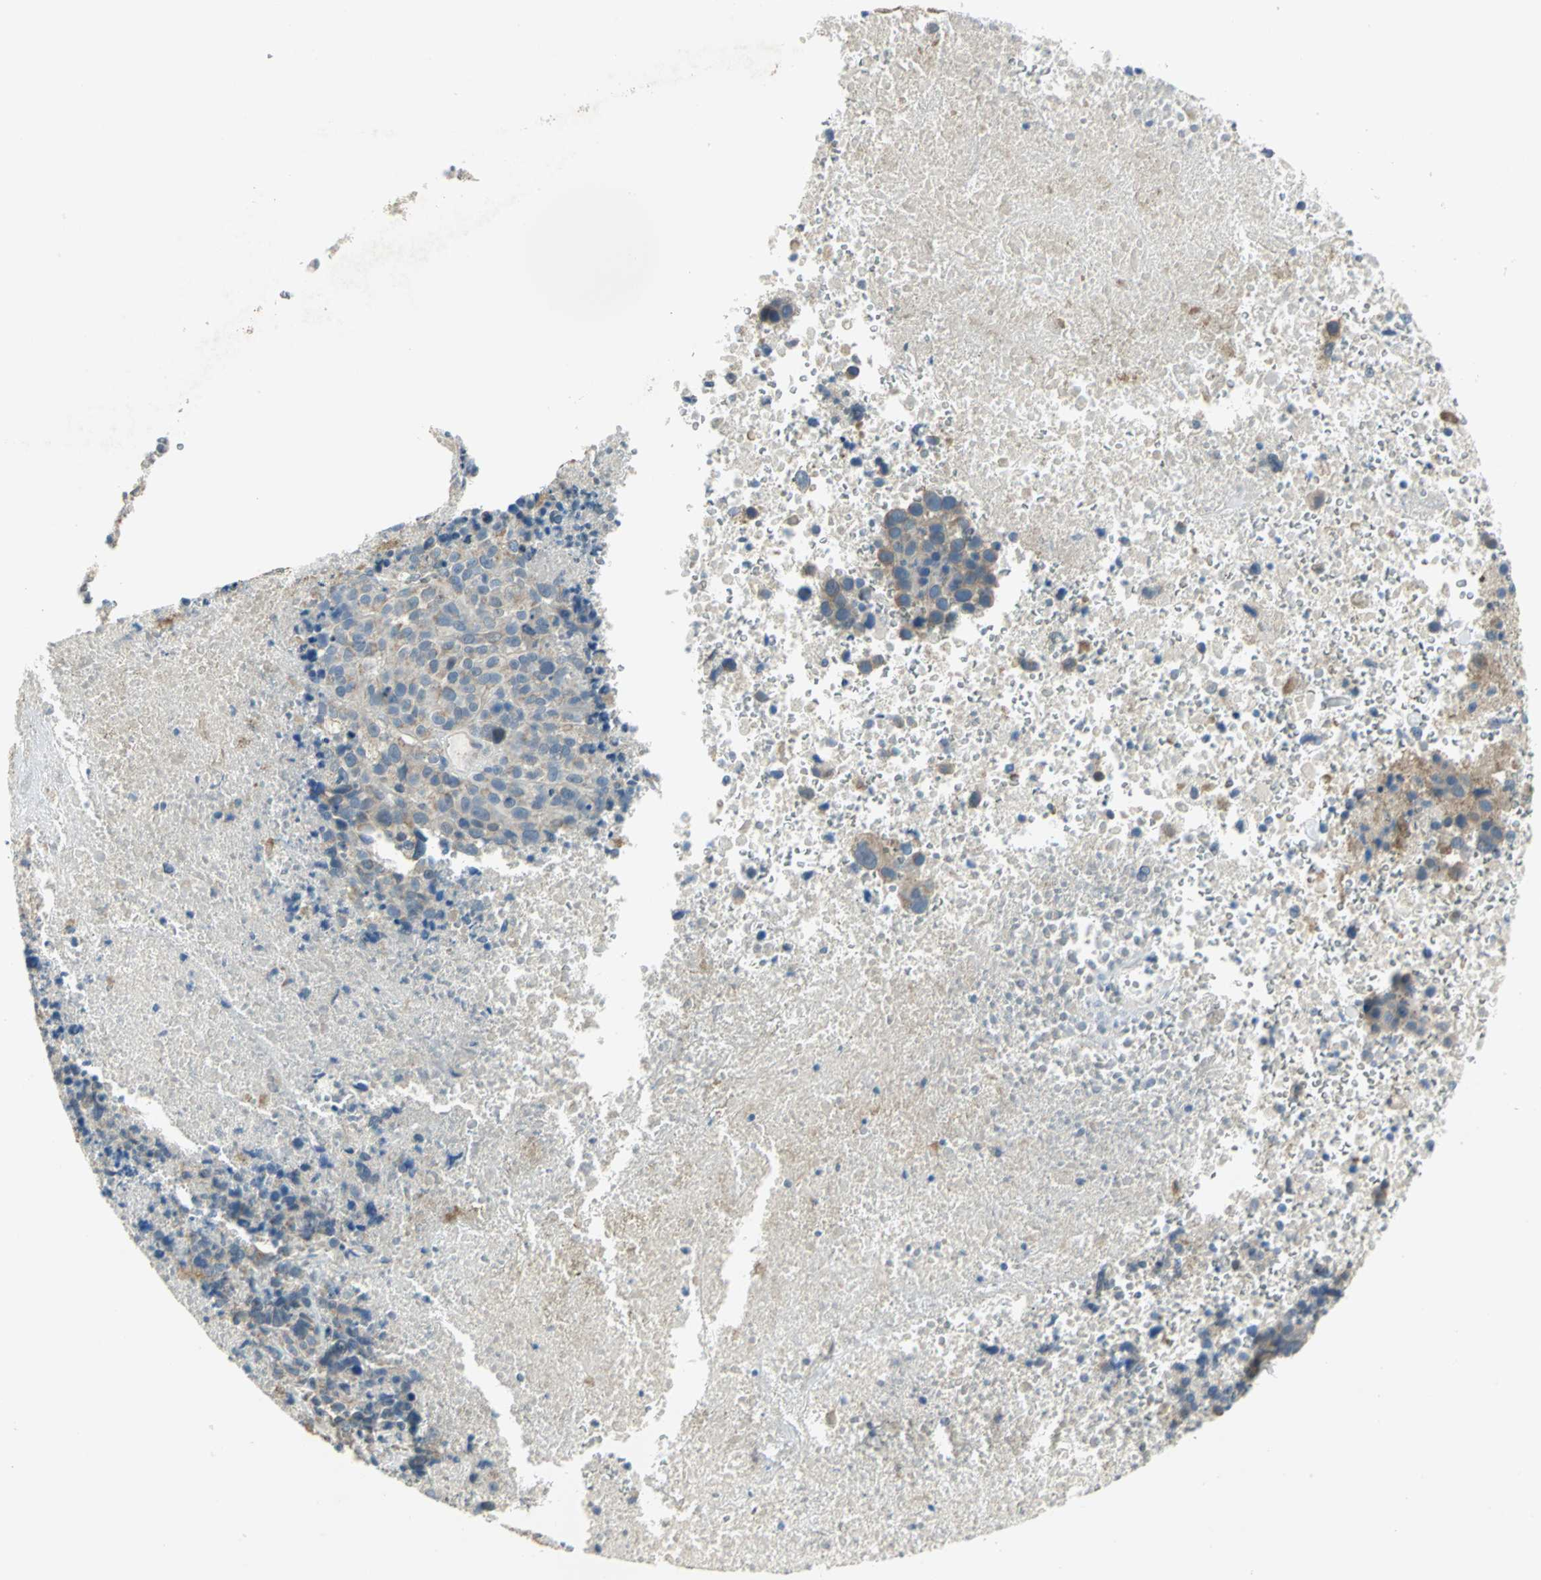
{"staining": {"intensity": "weak", "quantity": "25%-75%", "location": "cytoplasmic/membranous"}, "tissue": "melanoma", "cell_type": "Tumor cells", "image_type": "cancer", "snomed": [{"axis": "morphology", "description": "Malignant melanoma, Metastatic site"}, {"axis": "topography", "description": "Cerebral cortex"}], "caption": "The immunohistochemical stain labels weak cytoplasmic/membranous staining in tumor cells of melanoma tissue.", "gene": "HTR1F", "patient": {"sex": "female", "age": 52}}